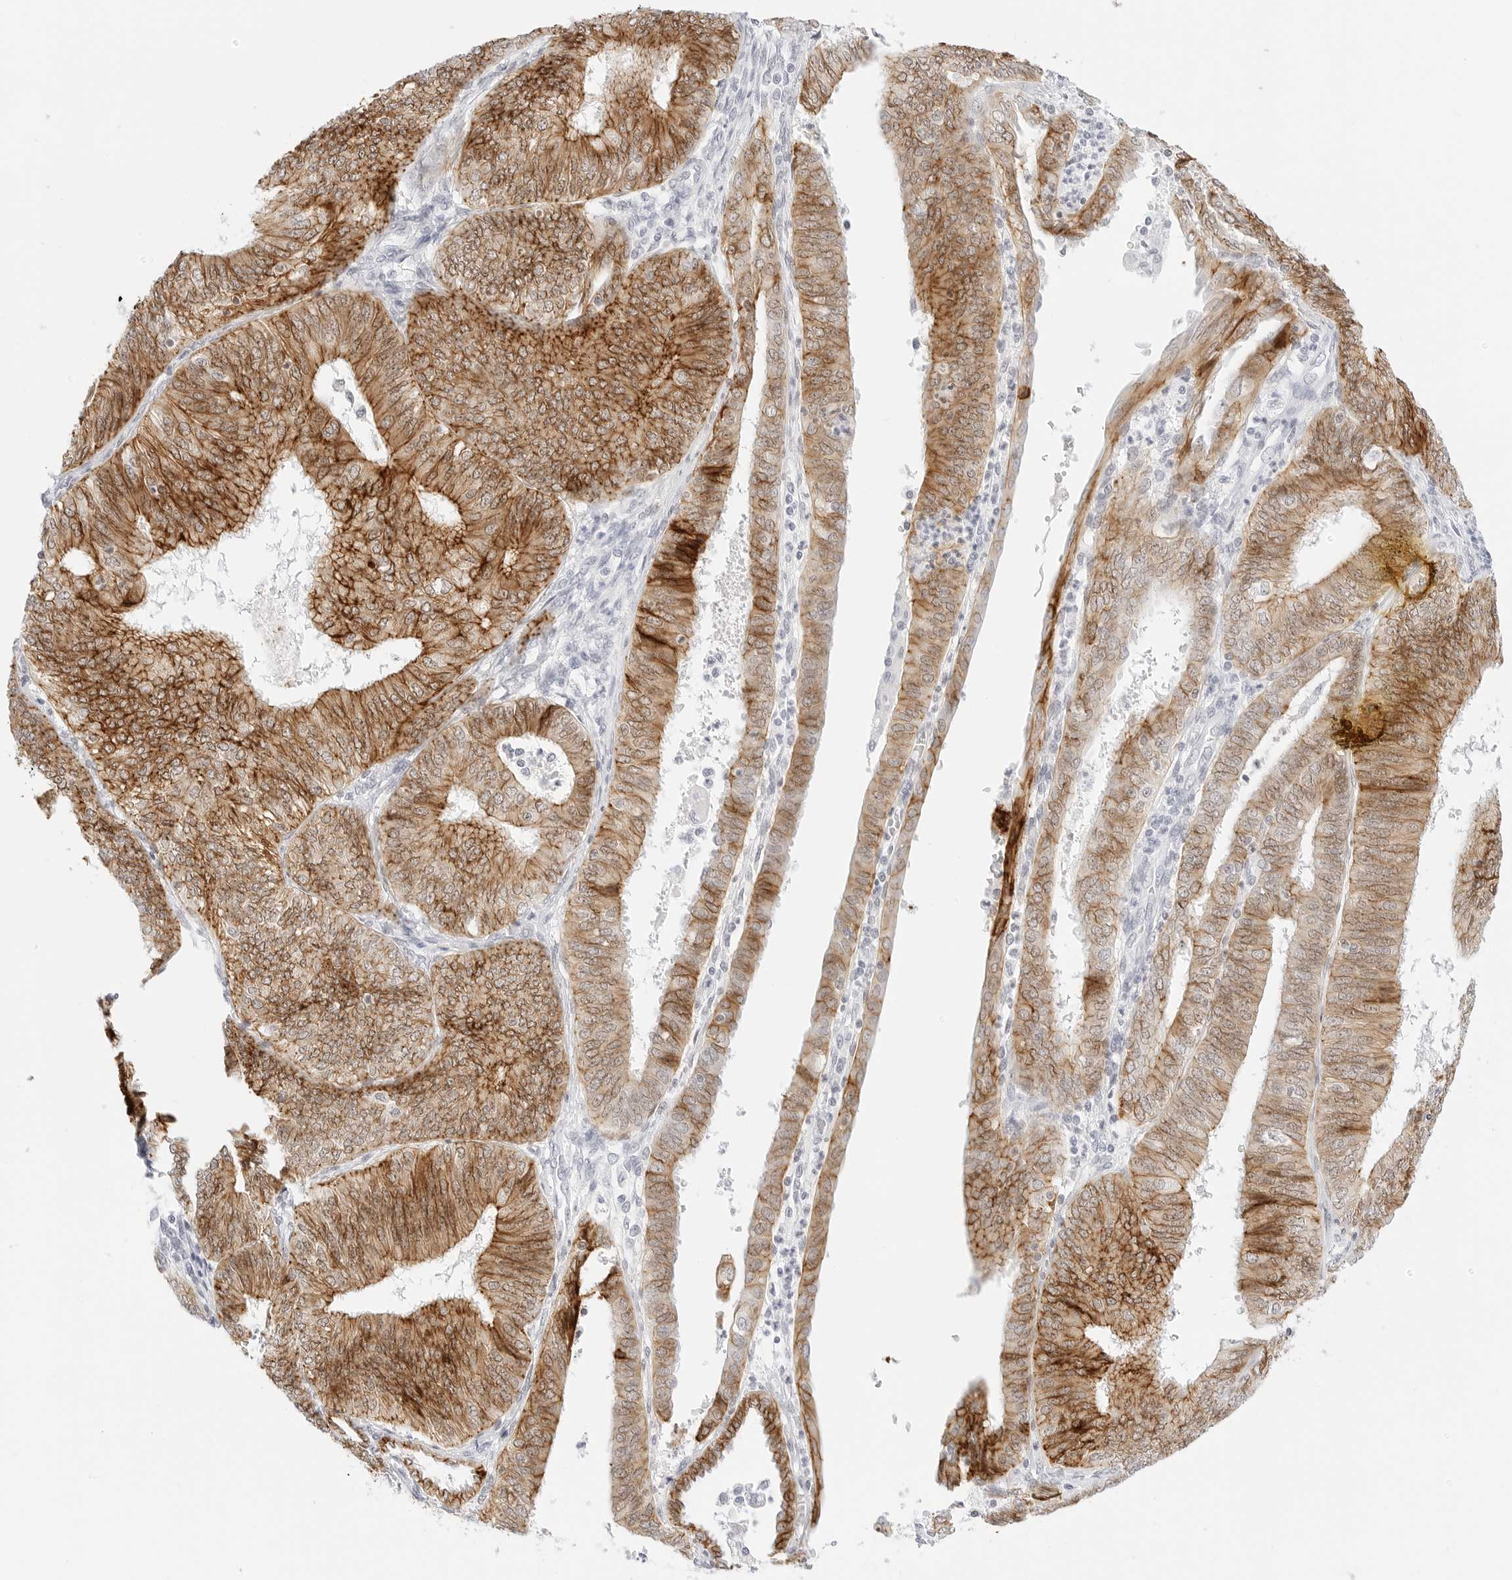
{"staining": {"intensity": "moderate", "quantity": ">75%", "location": "cytoplasmic/membranous"}, "tissue": "endometrial cancer", "cell_type": "Tumor cells", "image_type": "cancer", "snomed": [{"axis": "morphology", "description": "Adenocarcinoma, NOS"}, {"axis": "topography", "description": "Endometrium"}], "caption": "Immunohistochemistry (IHC) micrograph of neoplastic tissue: human endometrial cancer stained using immunohistochemistry exhibits medium levels of moderate protein expression localized specifically in the cytoplasmic/membranous of tumor cells, appearing as a cytoplasmic/membranous brown color.", "gene": "CDH1", "patient": {"sex": "female", "age": 58}}